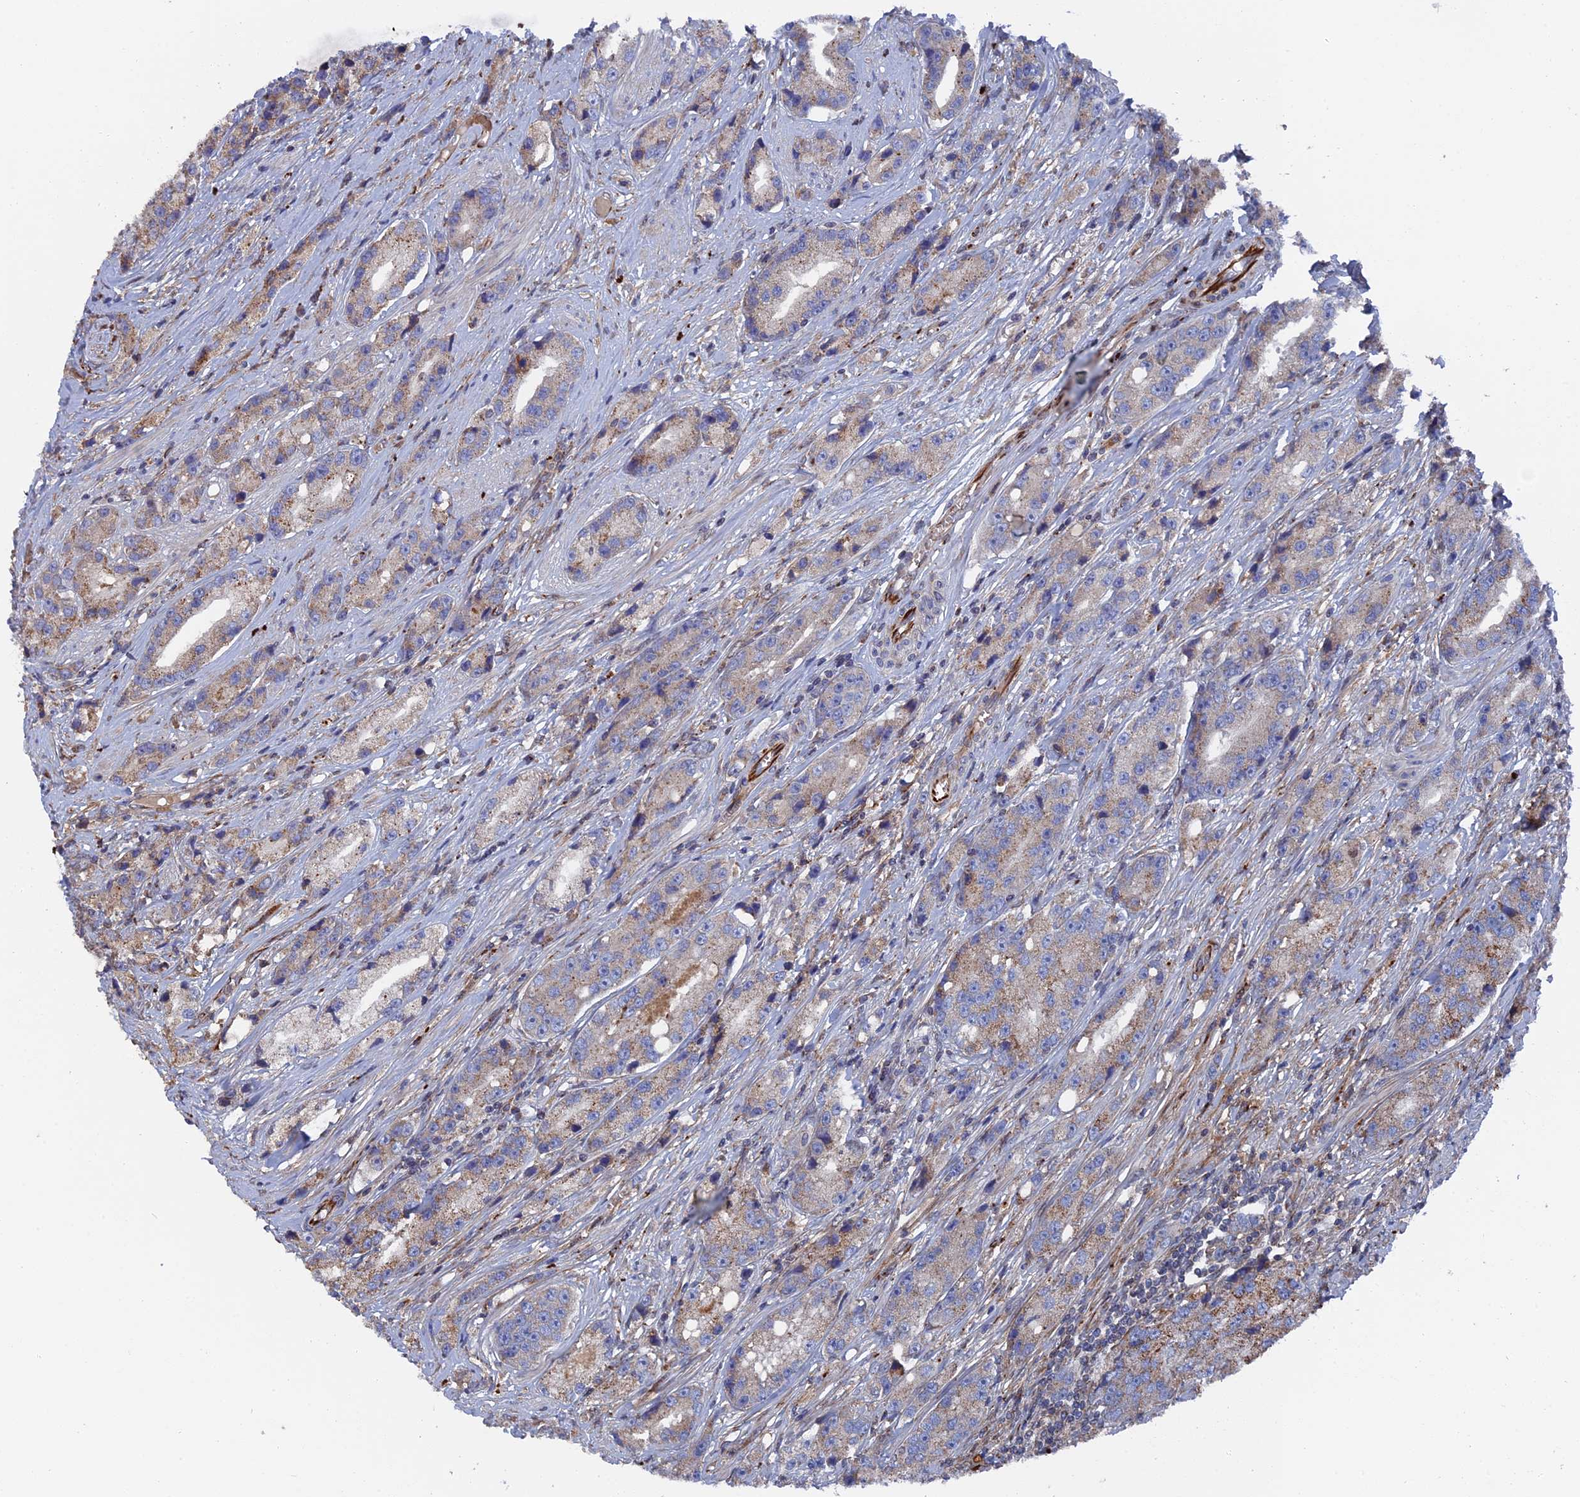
{"staining": {"intensity": "weak", "quantity": "25%-75%", "location": "cytoplasmic/membranous"}, "tissue": "prostate cancer", "cell_type": "Tumor cells", "image_type": "cancer", "snomed": [{"axis": "morphology", "description": "Adenocarcinoma, High grade"}, {"axis": "topography", "description": "Prostate"}], "caption": "An IHC histopathology image of tumor tissue is shown. Protein staining in brown highlights weak cytoplasmic/membranous positivity in prostate cancer (high-grade adenocarcinoma) within tumor cells.", "gene": "SMG9", "patient": {"sex": "male", "age": 74}}